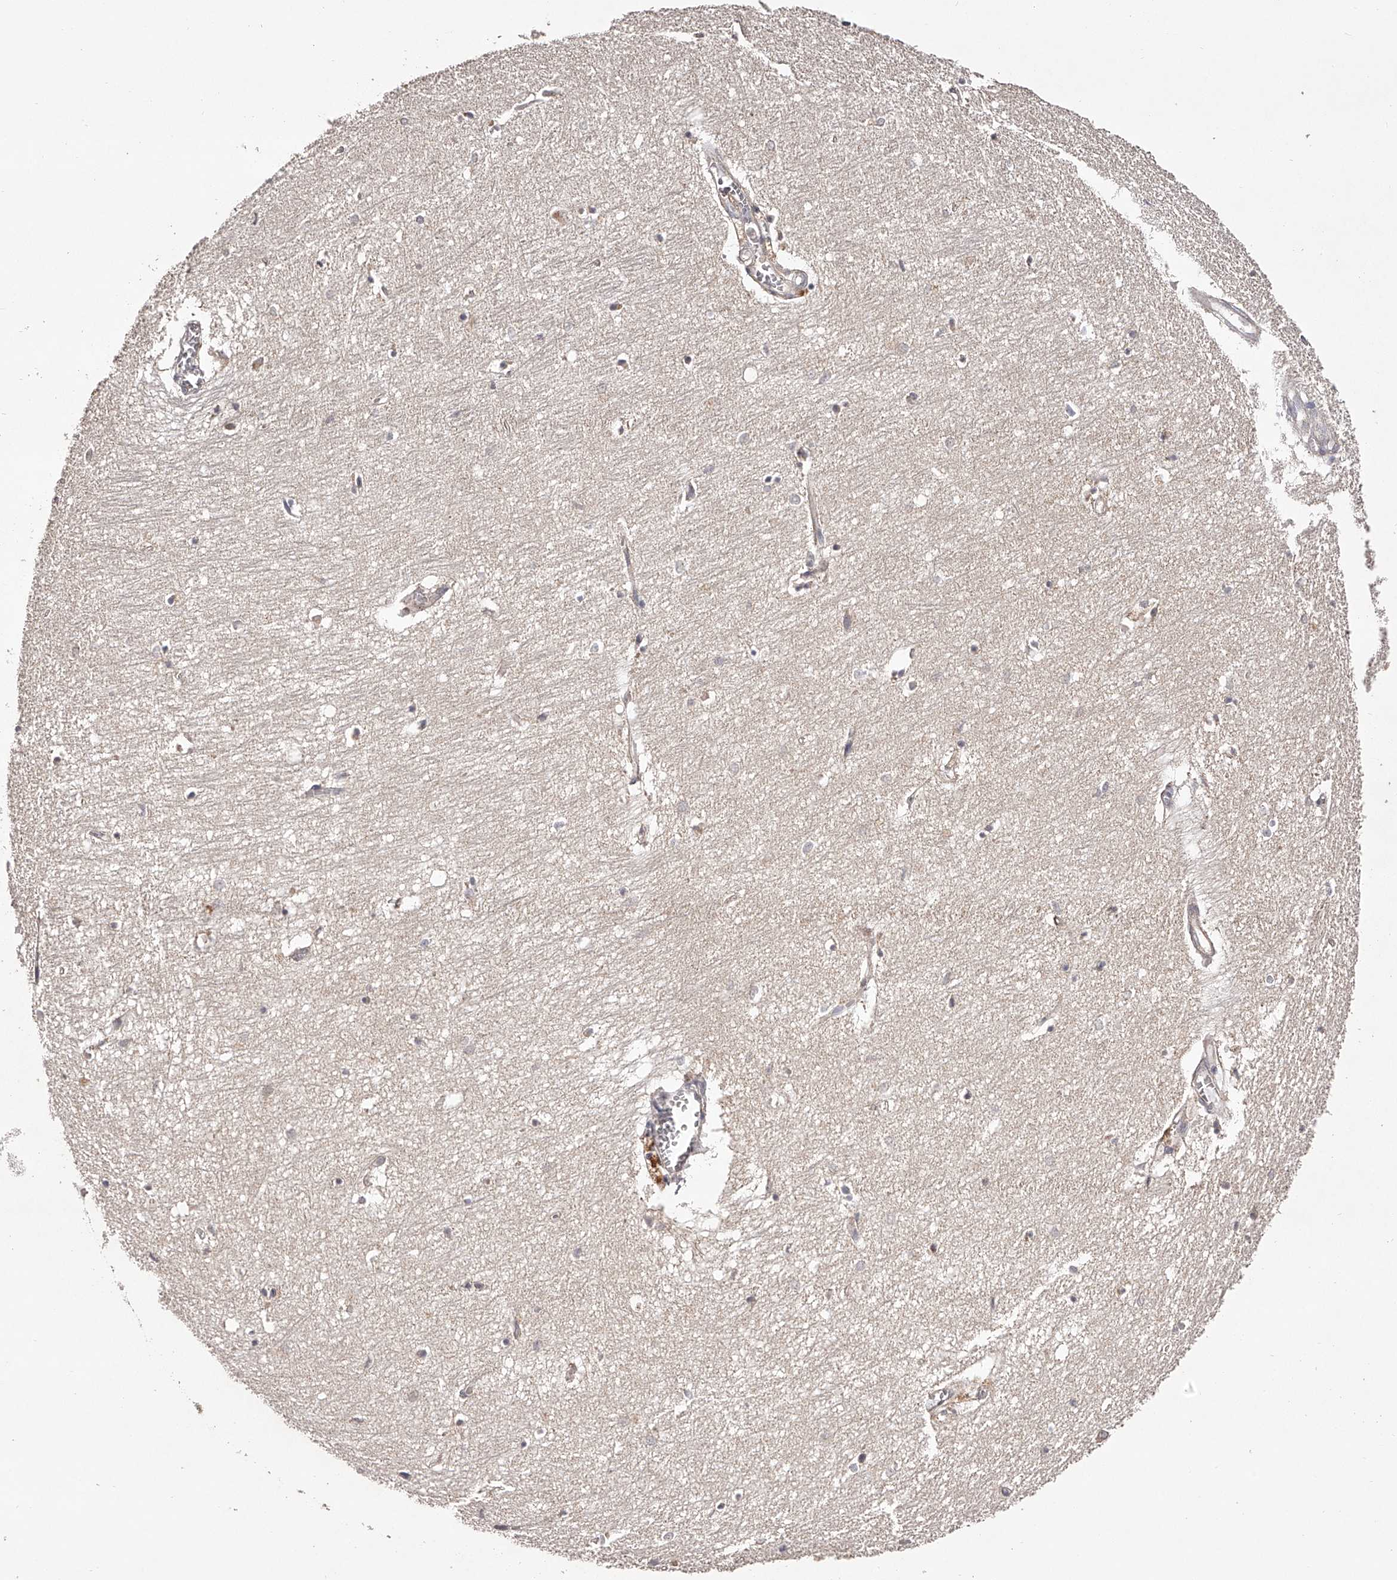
{"staining": {"intensity": "weak", "quantity": "25%-75%", "location": "cytoplasmic/membranous"}, "tissue": "hippocampus", "cell_type": "Glial cells", "image_type": "normal", "snomed": [{"axis": "morphology", "description": "Normal tissue, NOS"}, {"axis": "topography", "description": "Hippocampus"}], "caption": "Hippocampus stained with immunohistochemistry displays weak cytoplasmic/membranous expression in about 25%-75% of glial cells.", "gene": "ODF2L", "patient": {"sex": "female", "age": 64}}